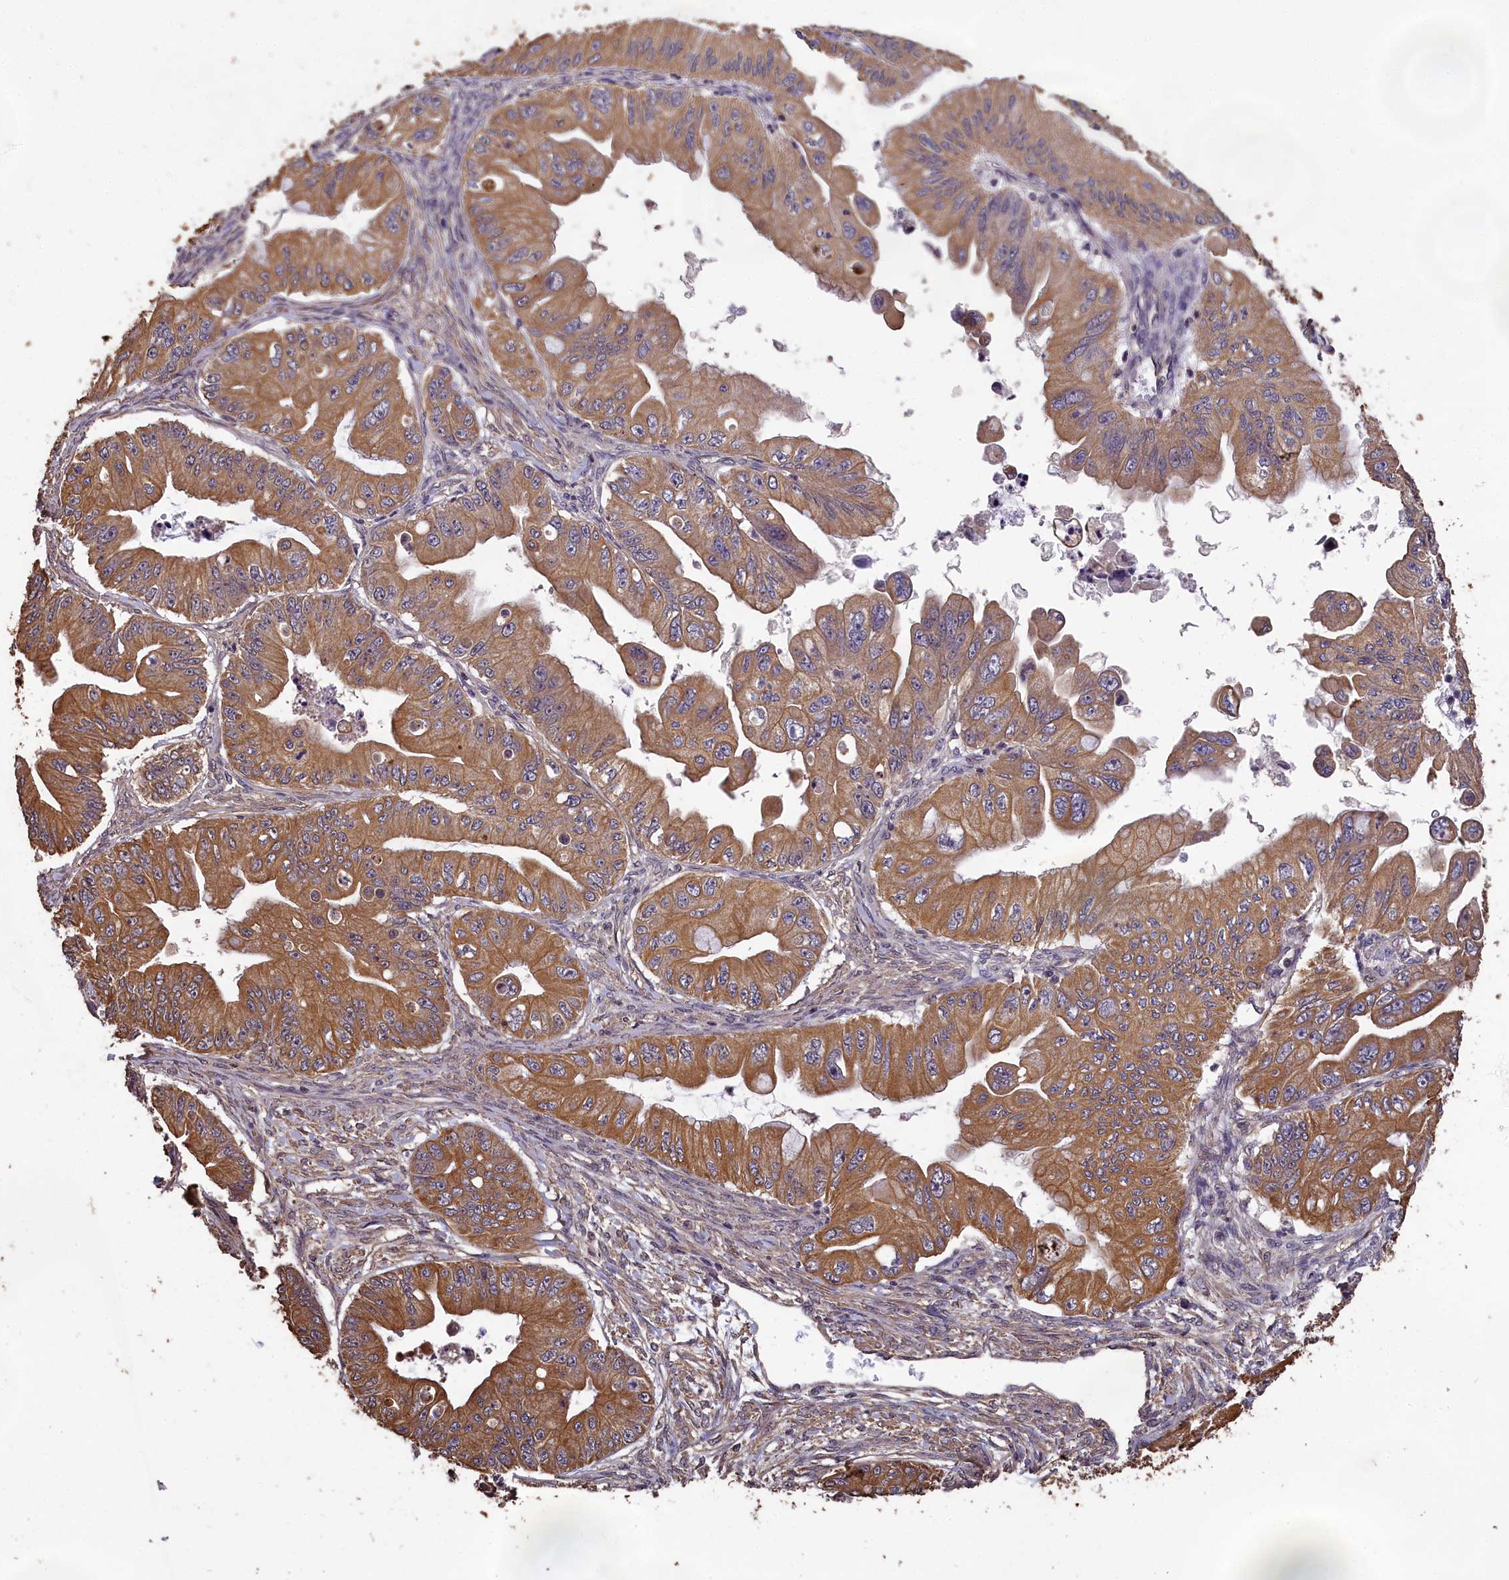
{"staining": {"intensity": "moderate", "quantity": ">75%", "location": "cytoplasmic/membranous"}, "tissue": "ovarian cancer", "cell_type": "Tumor cells", "image_type": "cancer", "snomed": [{"axis": "morphology", "description": "Cystadenocarcinoma, mucinous, NOS"}, {"axis": "topography", "description": "Ovary"}], "caption": "There is medium levels of moderate cytoplasmic/membranous staining in tumor cells of ovarian mucinous cystadenocarcinoma, as demonstrated by immunohistochemical staining (brown color).", "gene": "CHD9", "patient": {"sex": "female", "age": 71}}